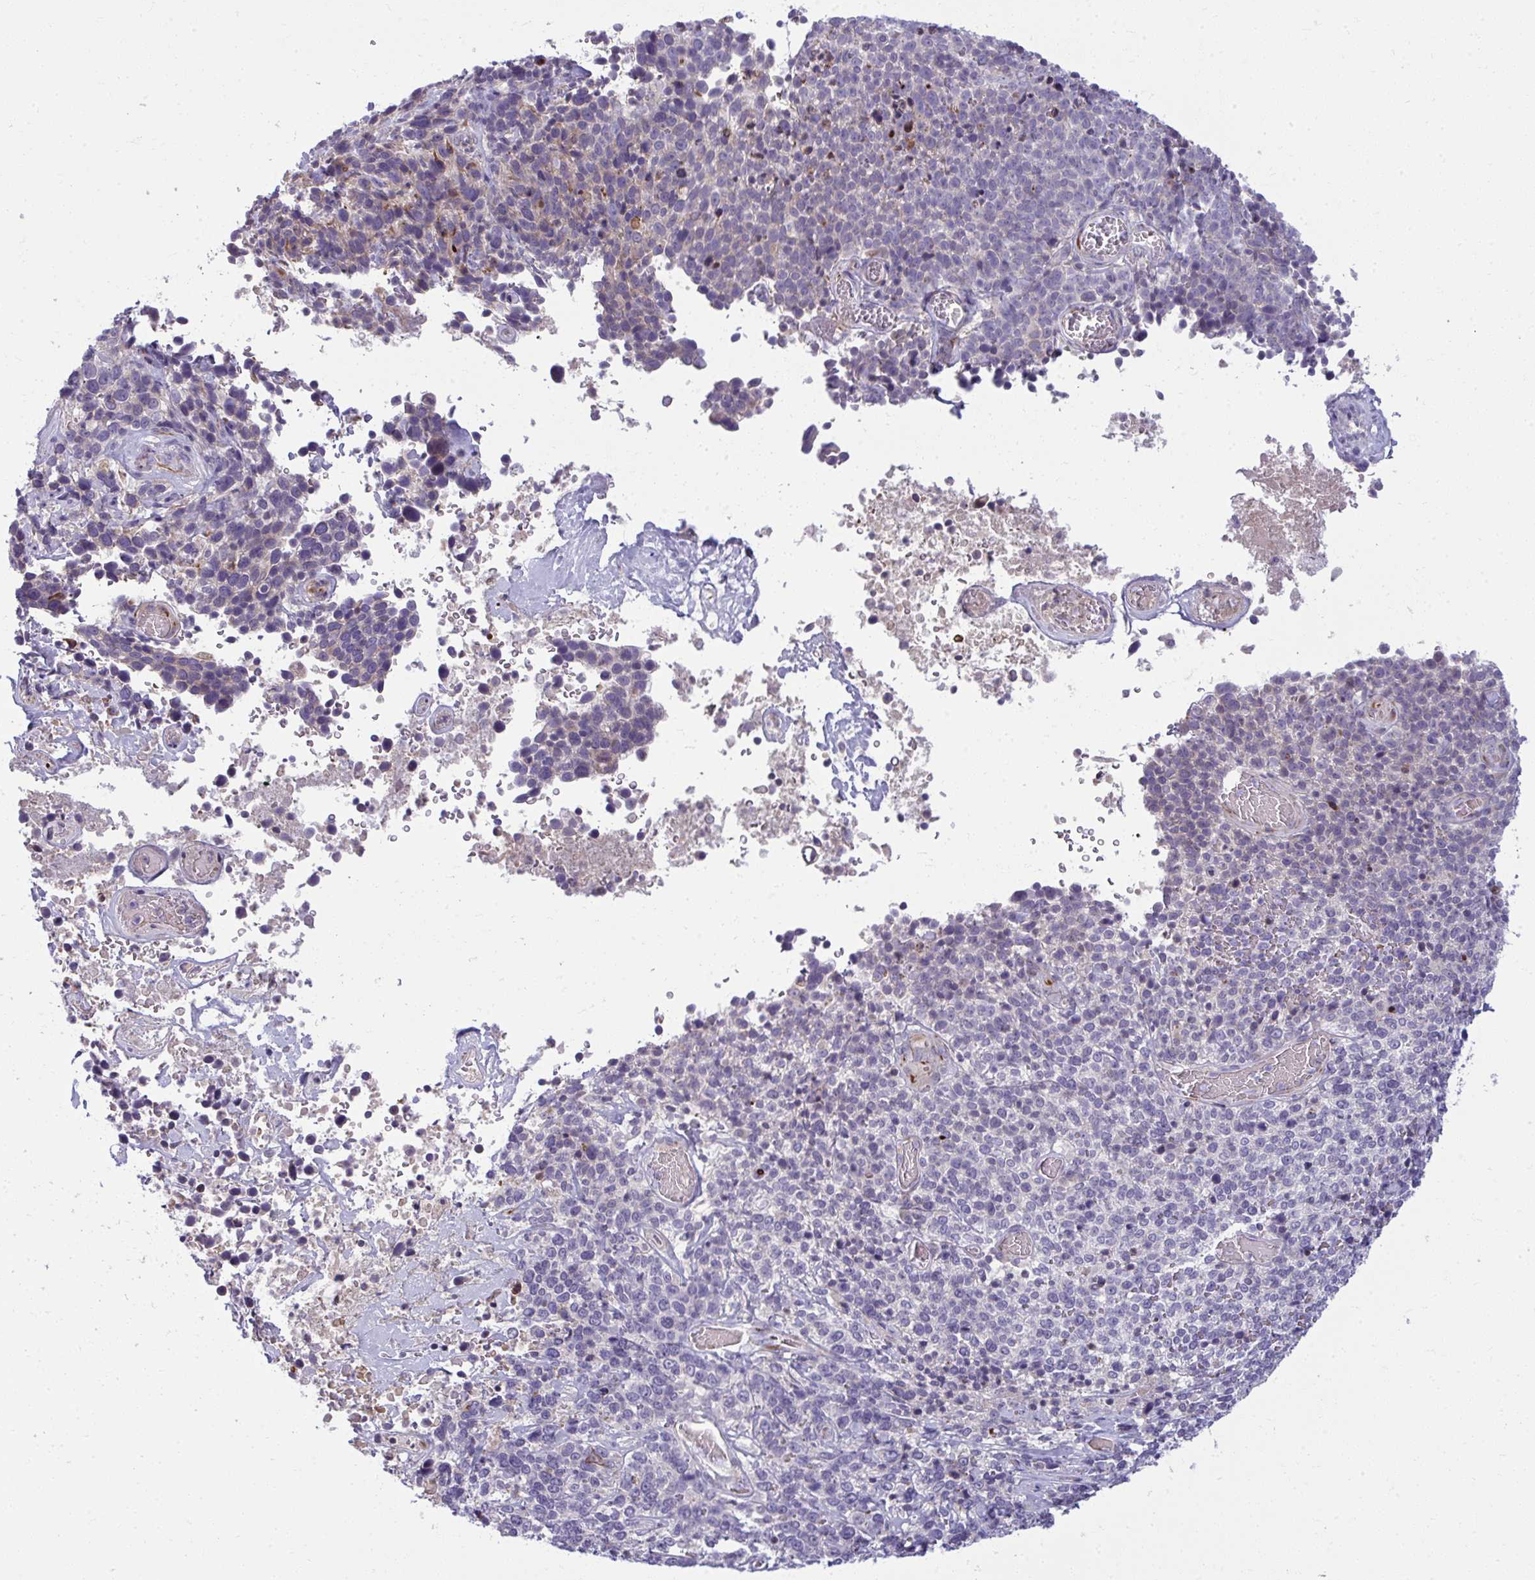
{"staining": {"intensity": "negative", "quantity": "none", "location": "none"}, "tissue": "cervical cancer", "cell_type": "Tumor cells", "image_type": "cancer", "snomed": [{"axis": "morphology", "description": "Squamous cell carcinoma, NOS"}, {"axis": "topography", "description": "Cervix"}], "caption": "A histopathology image of squamous cell carcinoma (cervical) stained for a protein reveals no brown staining in tumor cells.", "gene": "SLC14A1", "patient": {"sex": "female", "age": 46}}